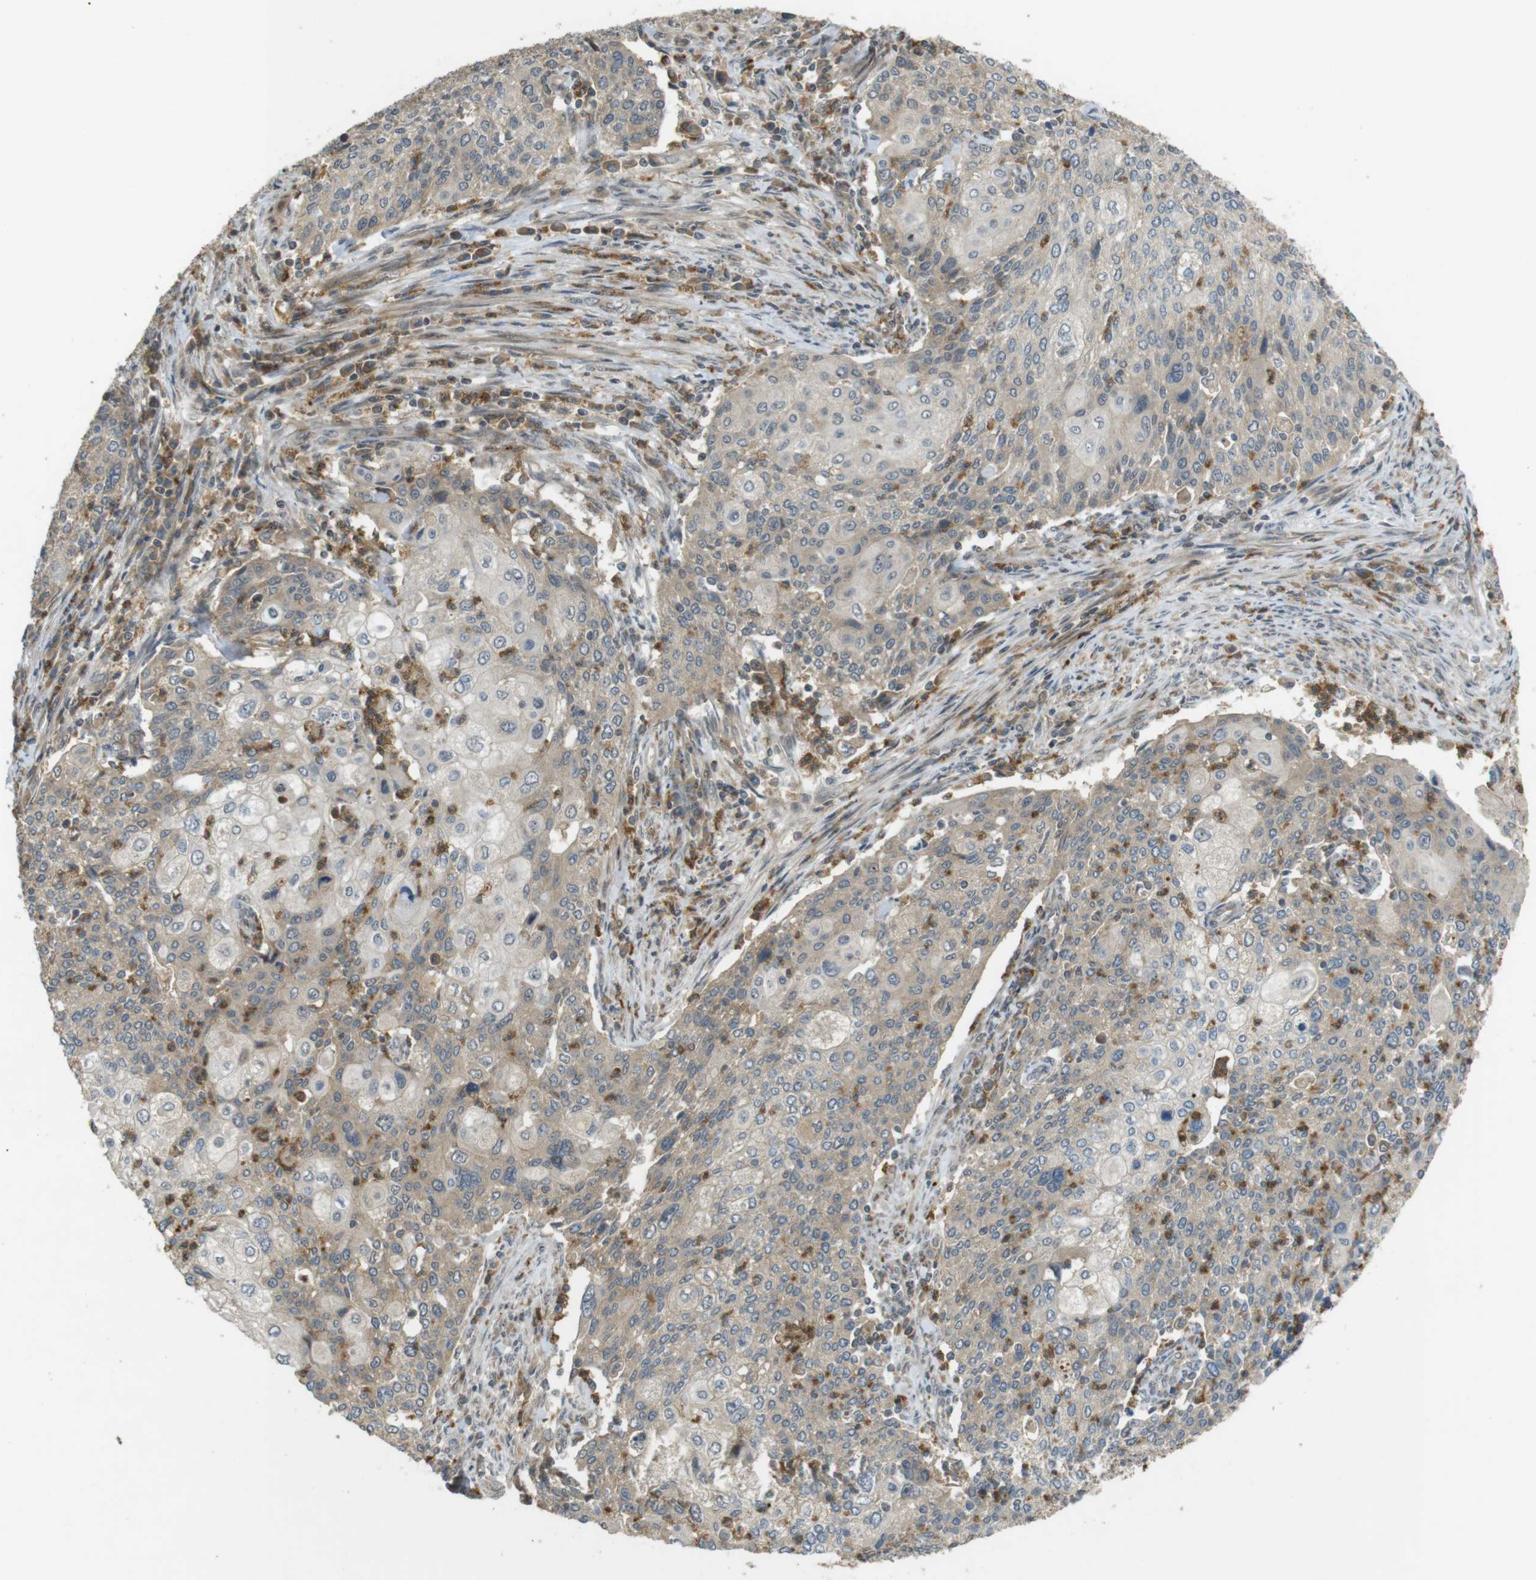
{"staining": {"intensity": "weak", "quantity": "25%-75%", "location": "cytoplasmic/membranous"}, "tissue": "cervical cancer", "cell_type": "Tumor cells", "image_type": "cancer", "snomed": [{"axis": "morphology", "description": "Squamous cell carcinoma, NOS"}, {"axis": "topography", "description": "Cervix"}], "caption": "Immunohistochemistry (IHC) histopathology image of neoplastic tissue: human squamous cell carcinoma (cervical) stained using immunohistochemistry reveals low levels of weak protein expression localized specifically in the cytoplasmic/membranous of tumor cells, appearing as a cytoplasmic/membranous brown color.", "gene": "TMX3", "patient": {"sex": "female", "age": 40}}